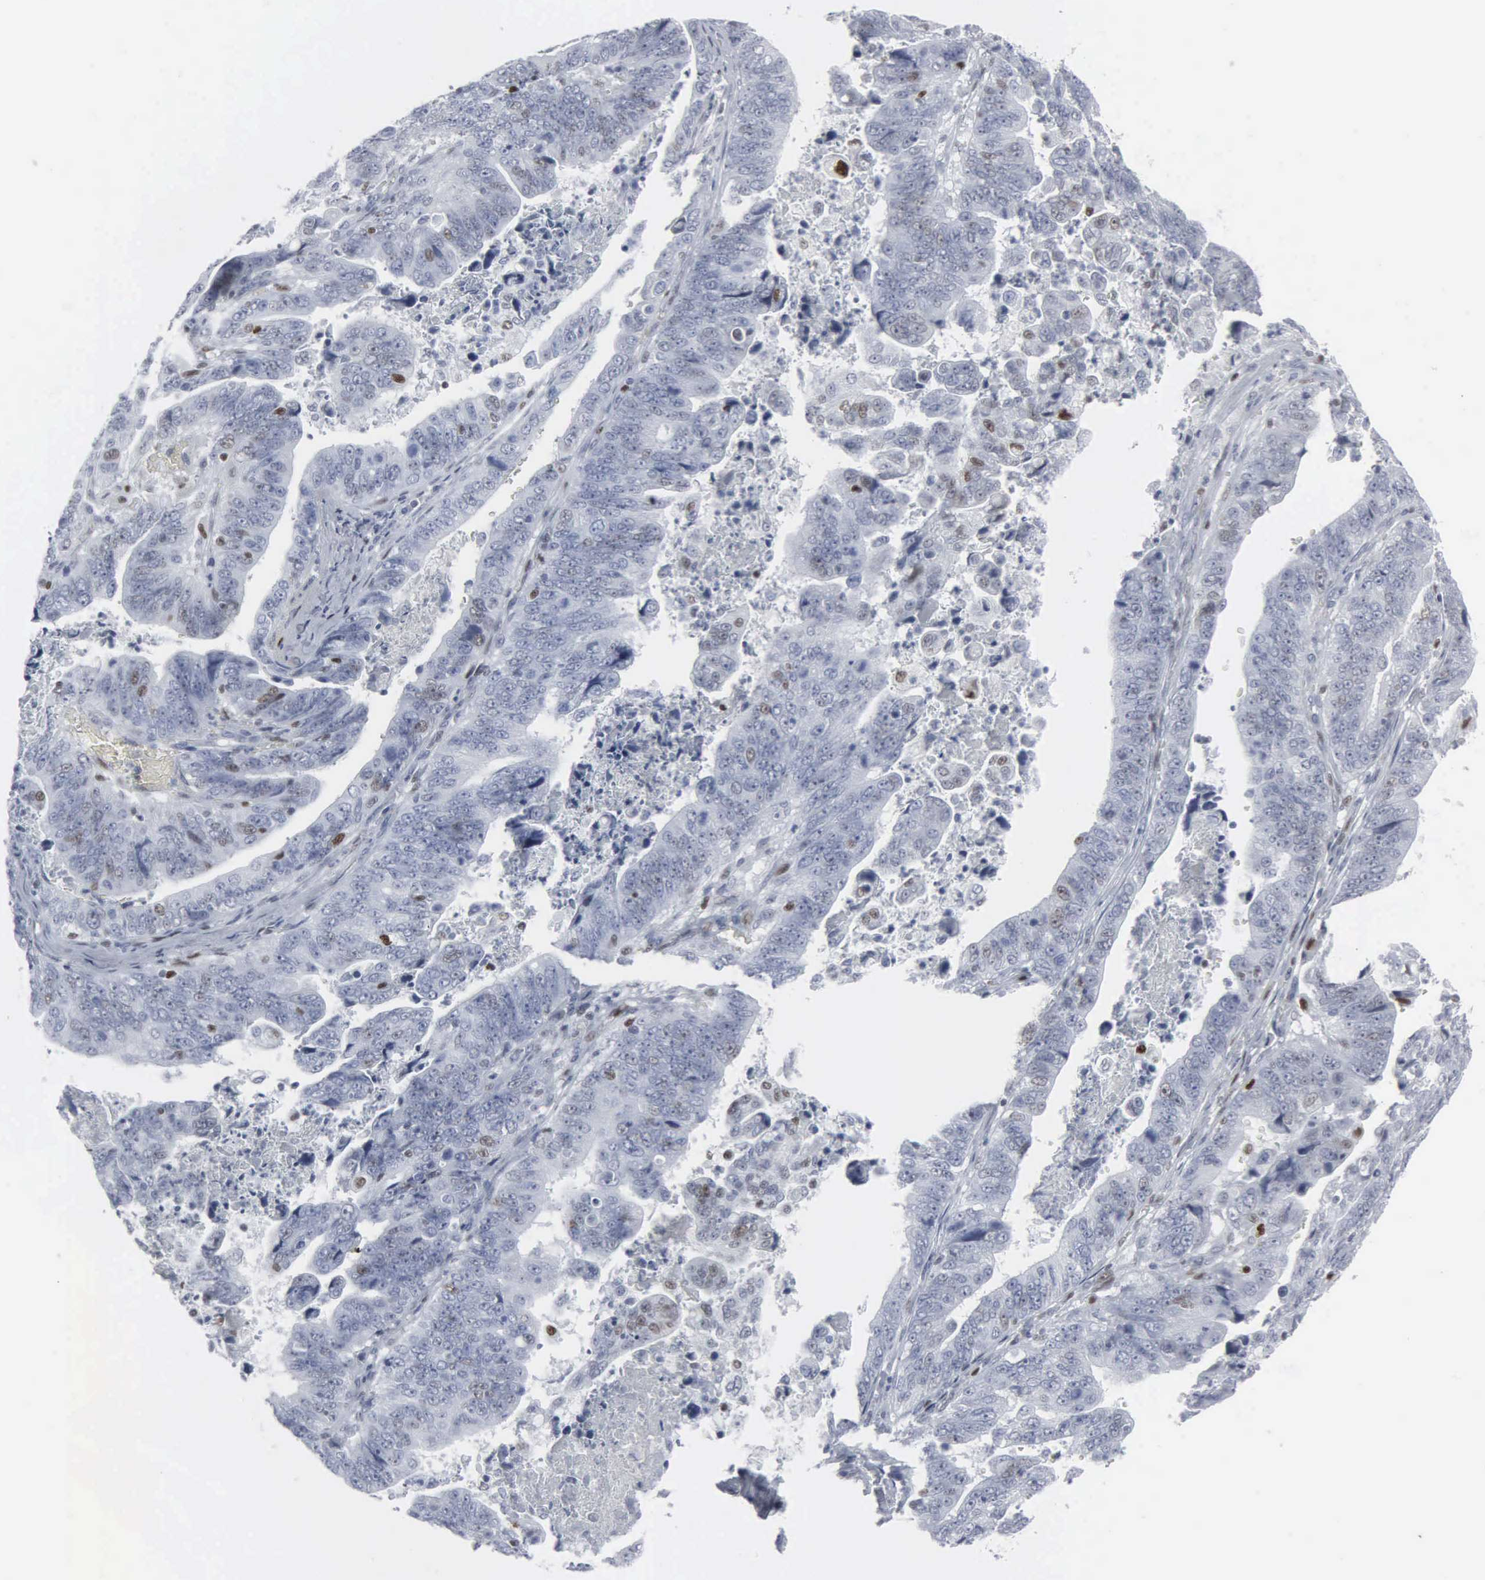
{"staining": {"intensity": "negative", "quantity": "none", "location": "none"}, "tissue": "stomach cancer", "cell_type": "Tumor cells", "image_type": "cancer", "snomed": [{"axis": "morphology", "description": "Adenocarcinoma, NOS"}, {"axis": "topography", "description": "Stomach, upper"}], "caption": "This is an immunohistochemistry (IHC) histopathology image of human stomach adenocarcinoma. There is no staining in tumor cells.", "gene": "CCND3", "patient": {"sex": "female", "age": 50}}